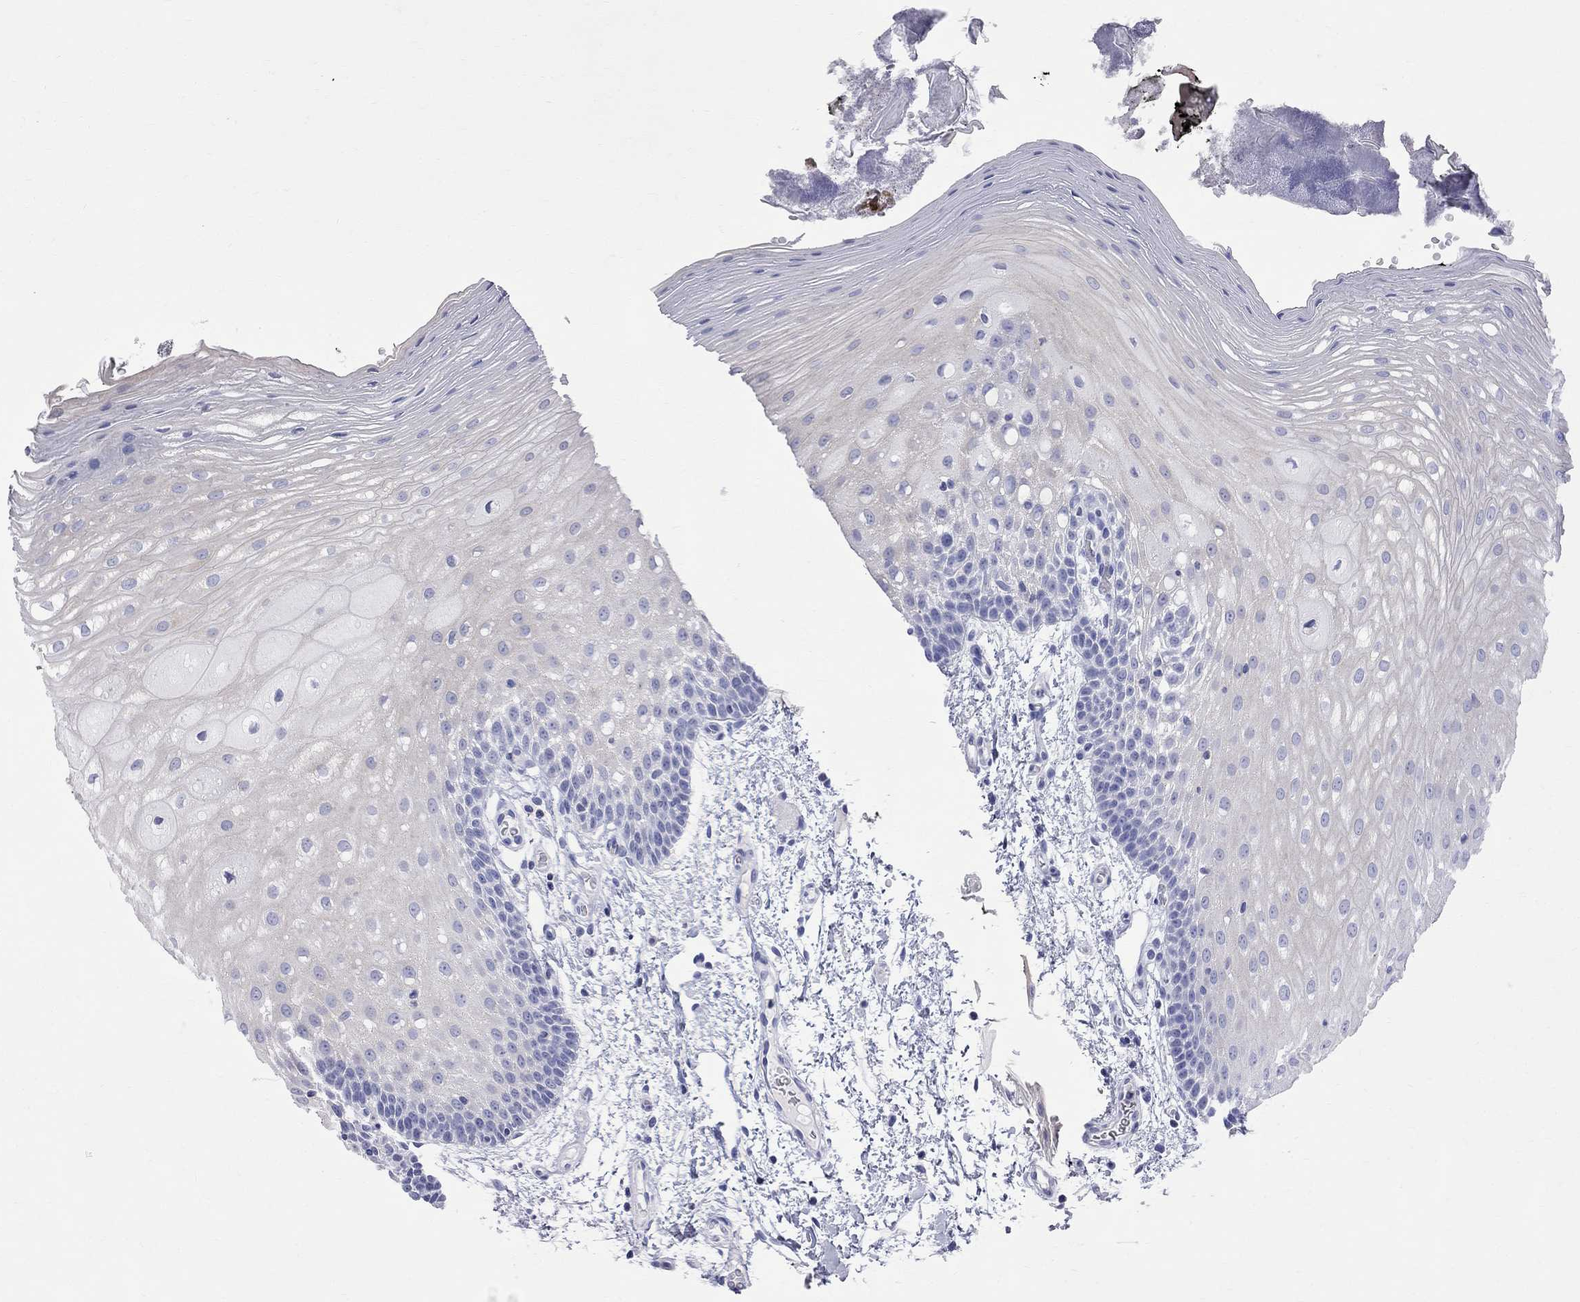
{"staining": {"intensity": "negative", "quantity": "none", "location": "none"}, "tissue": "oral mucosa", "cell_type": "Squamous epithelial cells", "image_type": "normal", "snomed": [{"axis": "morphology", "description": "Normal tissue, NOS"}, {"axis": "morphology", "description": "Squamous cell carcinoma, NOS"}, {"axis": "topography", "description": "Oral tissue"}, {"axis": "topography", "description": "Head-Neck"}], "caption": "Oral mucosa stained for a protein using immunohistochemistry shows no positivity squamous epithelial cells.", "gene": "S100A3", "patient": {"sex": "male", "age": 69}}